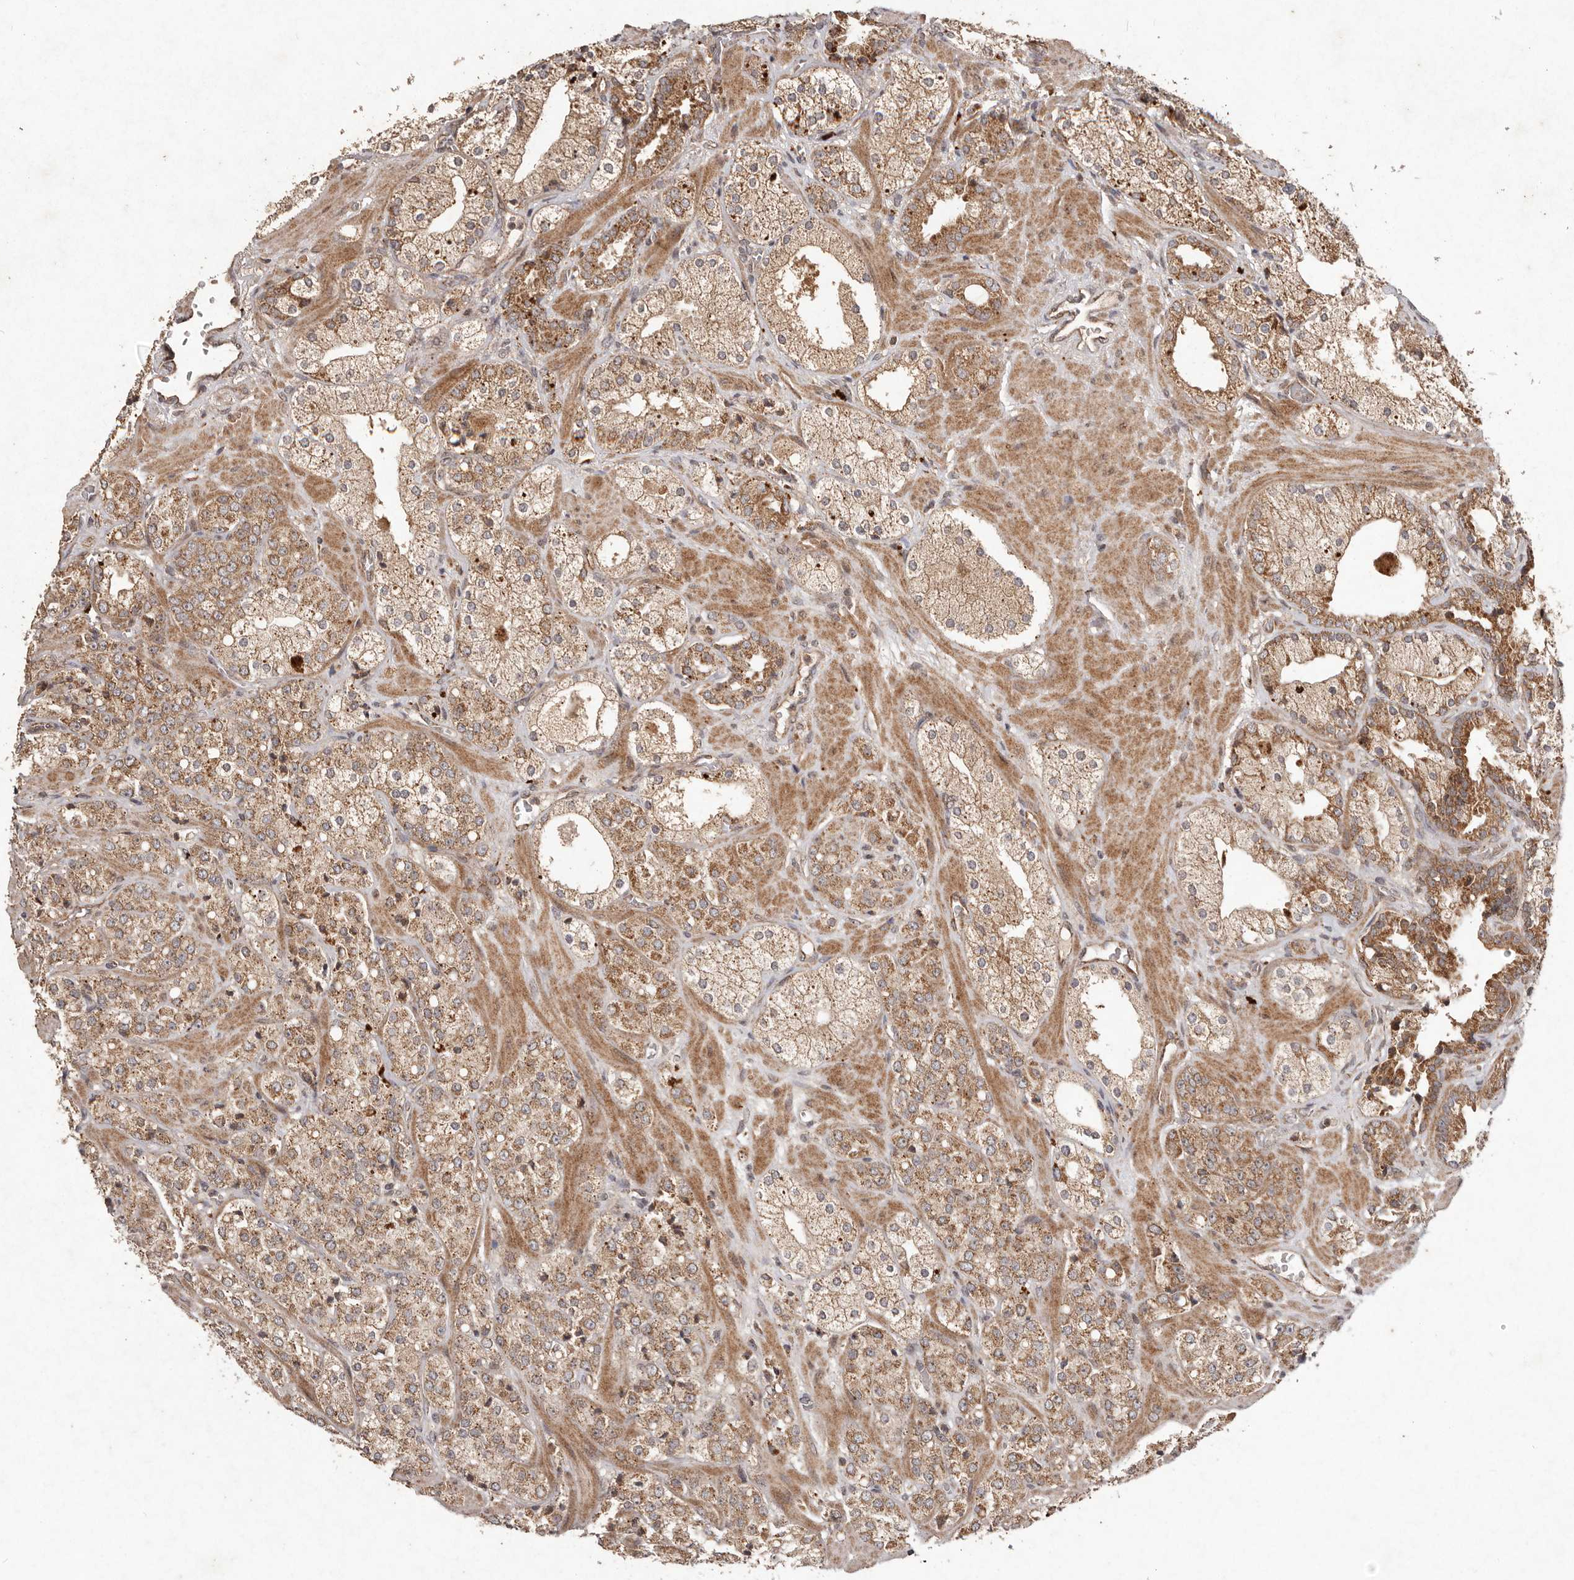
{"staining": {"intensity": "moderate", "quantity": ">75%", "location": "cytoplasmic/membranous"}, "tissue": "prostate cancer", "cell_type": "Tumor cells", "image_type": "cancer", "snomed": [{"axis": "morphology", "description": "Adenocarcinoma, High grade"}, {"axis": "topography", "description": "Prostate"}], "caption": "Protein staining of high-grade adenocarcinoma (prostate) tissue exhibits moderate cytoplasmic/membranous staining in approximately >75% of tumor cells. The staining was performed using DAB, with brown indicating positive protein expression. Nuclei are stained blue with hematoxylin.", "gene": "PLOD2", "patient": {"sex": "male", "age": 64}}